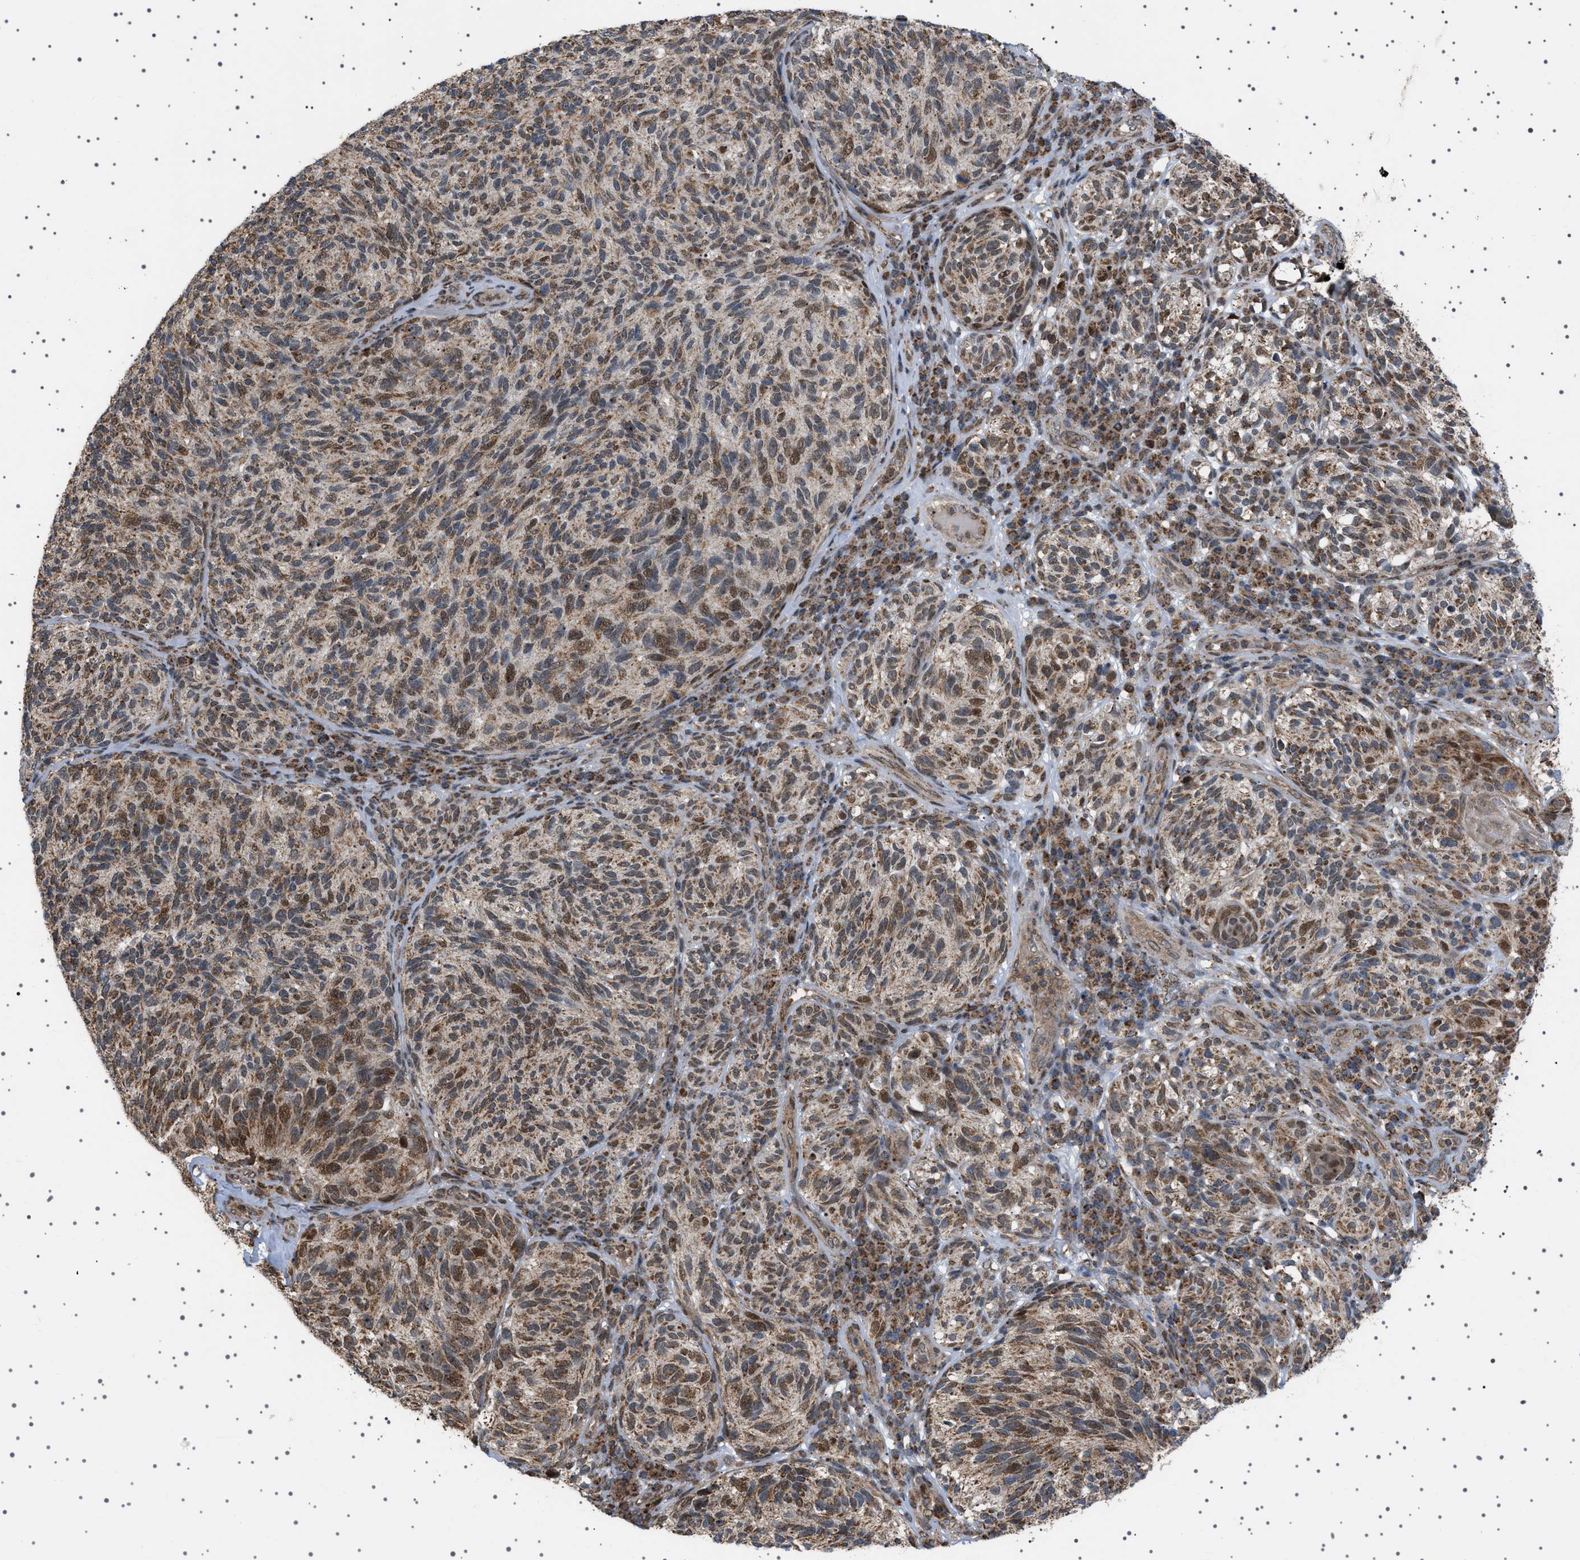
{"staining": {"intensity": "moderate", "quantity": ">75%", "location": "cytoplasmic/membranous"}, "tissue": "melanoma", "cell_type": "Tumor cells", "image_type": "cancer", "snomed": [{"axis": "morphology", "description": "Malignant melanoma, NOS"}, {"axis": "topography", "description": "Skin"}], "caption": "Immunohistochemical staining of human malignant melanoma demonstrates medium levels of moderate cytoplasmic/membranous positivity in about >75% of tumor cells. Using DAB (brown) and hematoxylin (blue) stains, captured at high magnification using brightfield microscopy.", "gene": "MELK", "patient": {"sex": "female", "age": 73}}